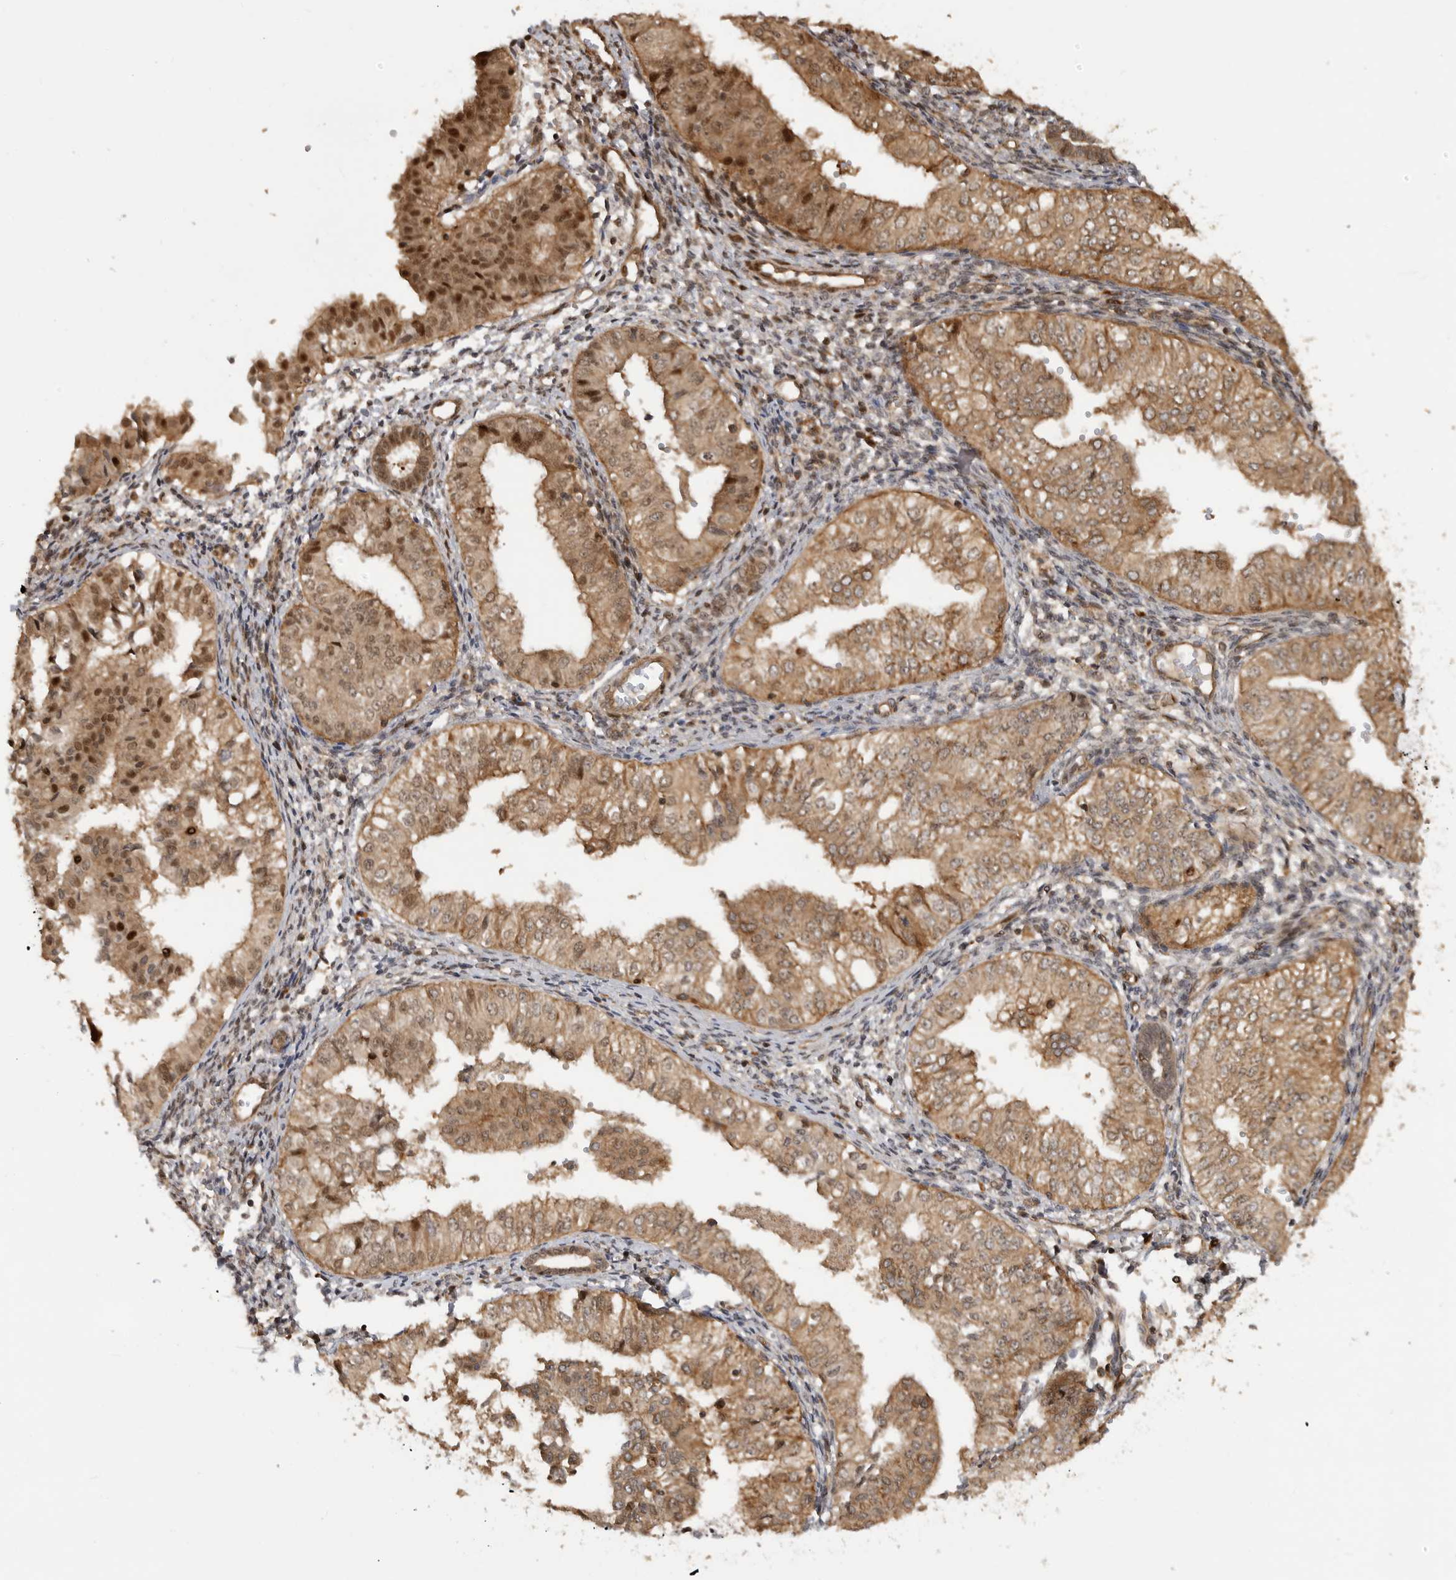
{"staining": {"intensity": "moderate", "quantity": ">75%", "location": "cytoplasmic/membranous,nuclear"}, "tissue": "endometrial cancer", "cell_type": "Tumor cells", "image_type": "cancer", "snomed": [{"axis": "morphology", "description": "Normal tissue, NOS"}, {"axis": "morphology", "description": "Adenocarcinoma, NOS"}, {"axis": "topography", "description": "Endometrium"}], "caption": "This is a histology image of IHC staining of endometrial cancer, which shows moderate expression in the cytoplasmic/membranous and nuclear of tumor cells.", "gene": "ADPRS", "patient": {"sex": "female", "age": 53}}